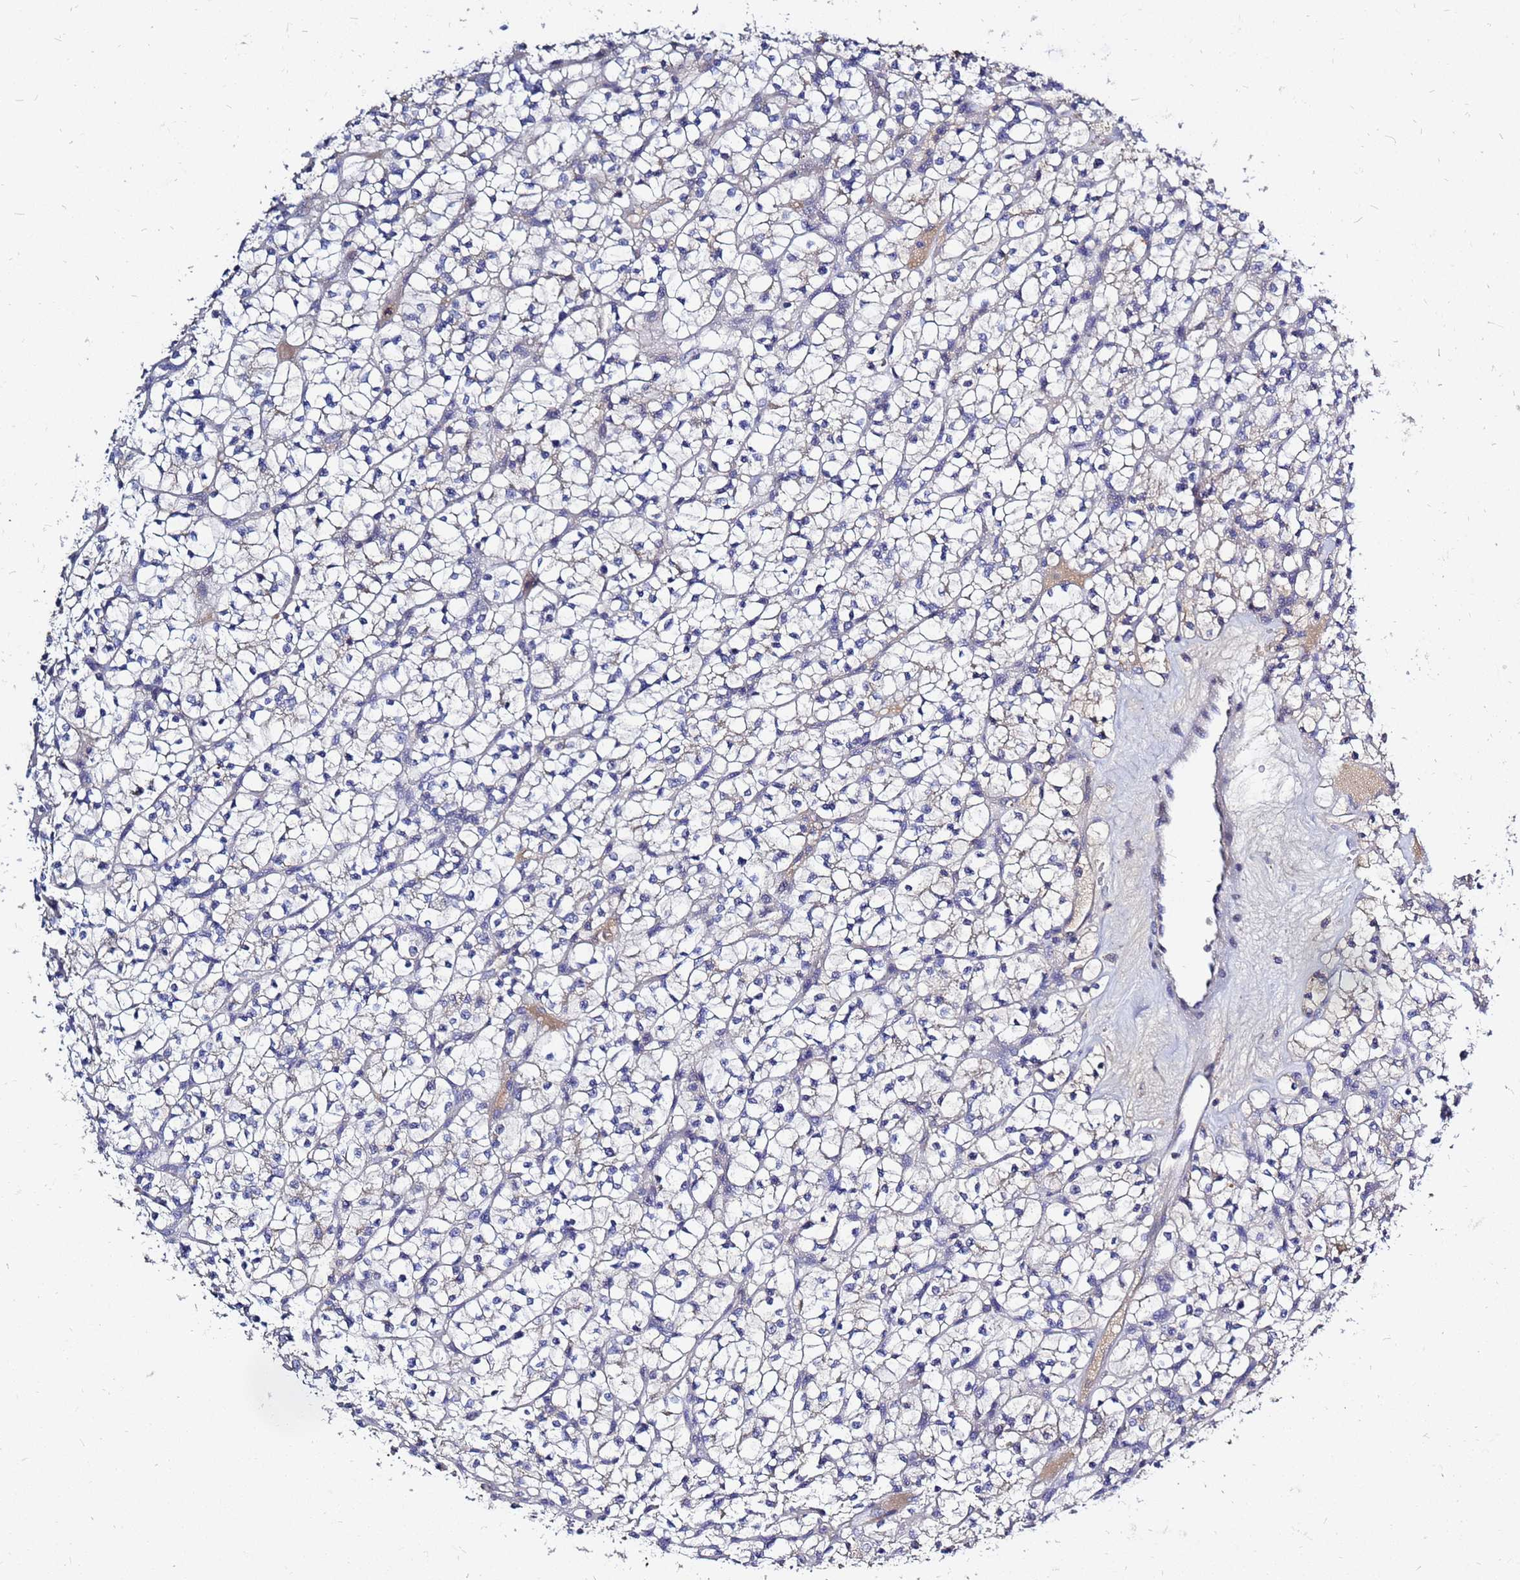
{"staining": {"intensity": "negative", "quantity": "none", "location": "none"}, "tissue": "renal cancer", "cell_type": "Tumor cells", "image_type": "cancer", "snomed": [{"axis": "morphology", "description": "Adenocarcinoma, NOS"}, {"axis": "topography", "description": "Kidney"}], "caption": "Adenocarcinoma (renal) was stained to show a protein in brown. There is no significant expression in tumor cells.", "gene": "SRGAP3", "patient": {"sex": "female", "age": 64}}